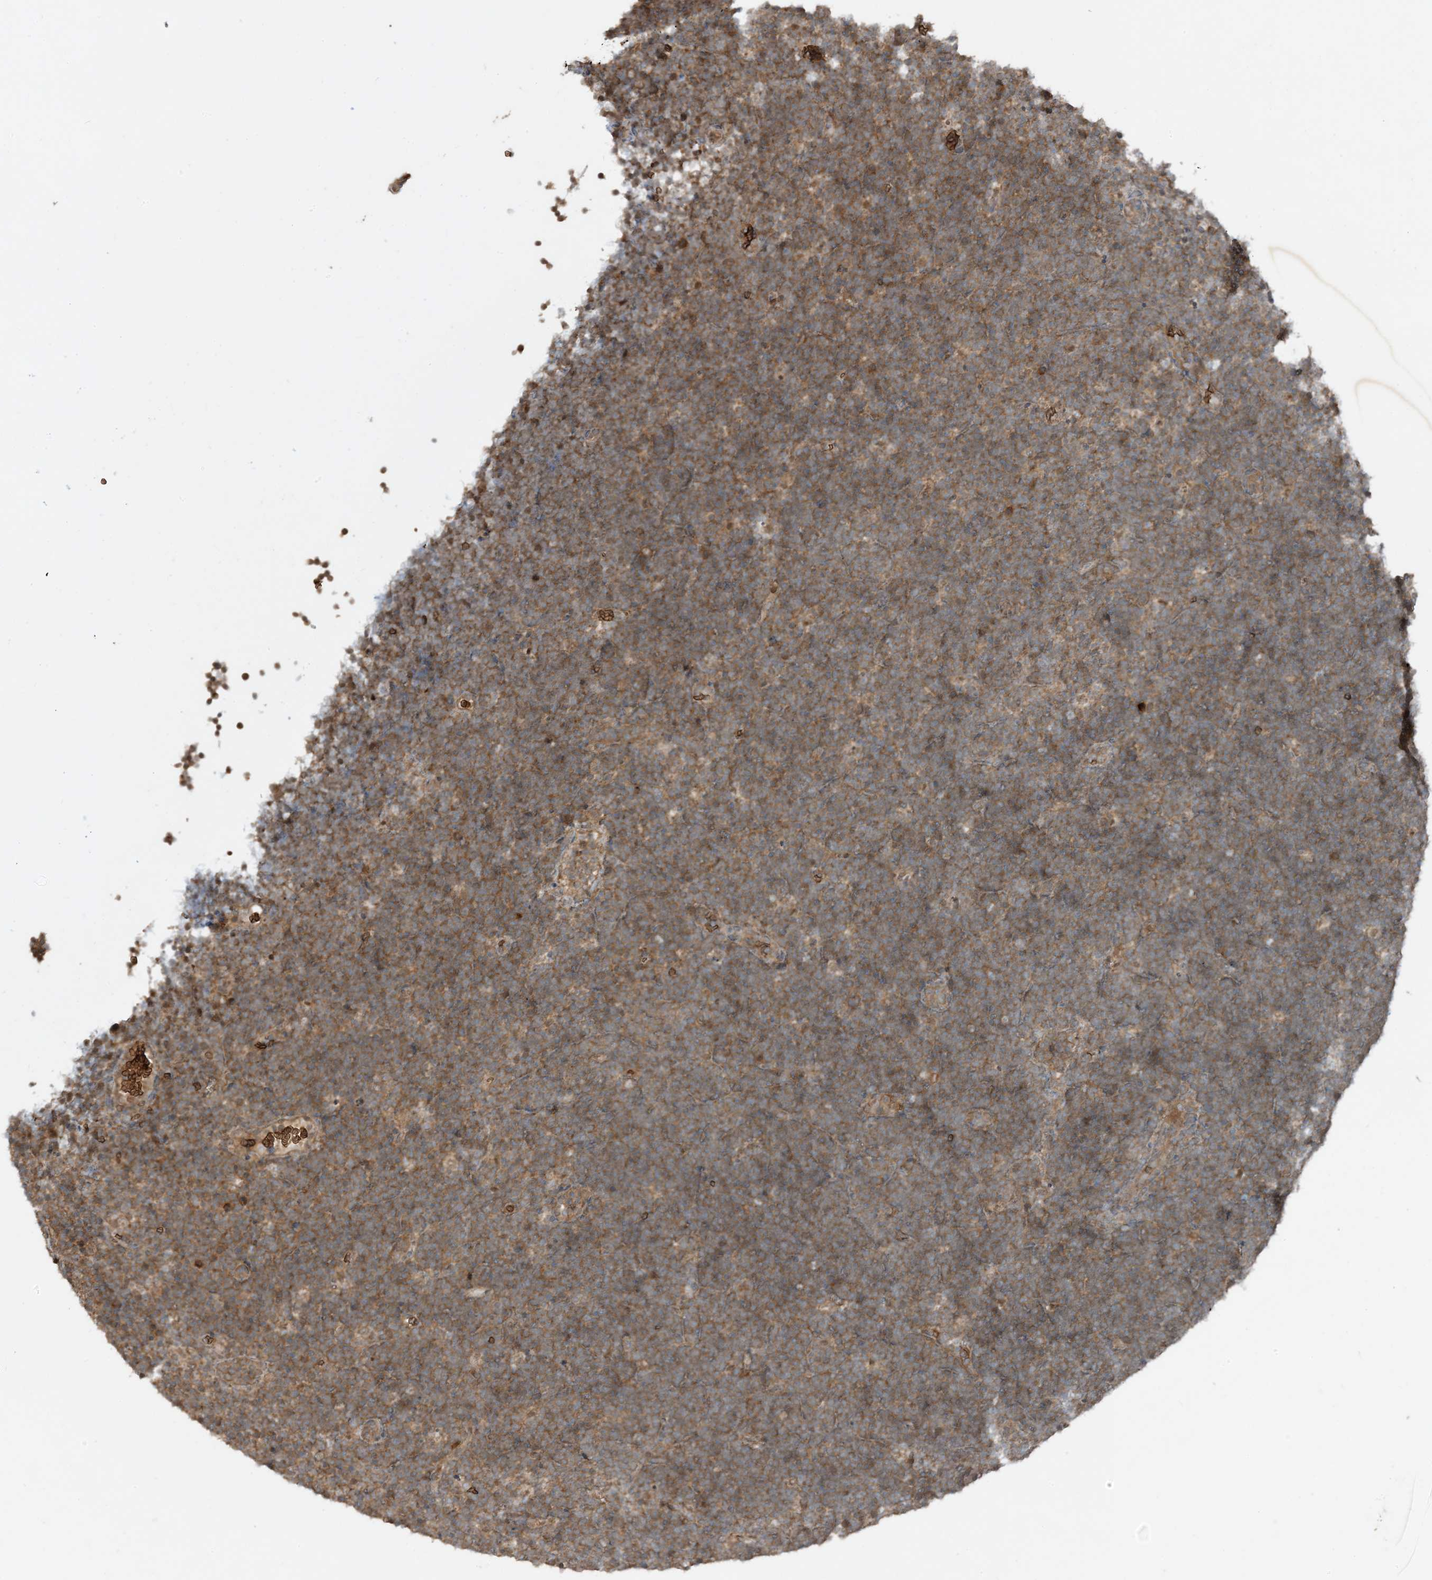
{"staining": {"intensity": "moderate", "quantity": ">75%", "location": "cytoplasmic/membranous"}, "tissue": "lymphoma", "cell_type": "Tumor cells", "image_type": "cancer", "snomed": [{"axis": "morphology", "description": "Malignant lymphoma, non-Hodgkin's type, High grade"}, {"axis": "topography", "description": "Lymph node"}], "caption": "Immunohistochemistry (IHC) histopathology image of neoplastic tissue: human lymphoma stained using immunohistochemistry (IHC) reveals medium levels of moderate protein expression localized specifically in the cytoplasmic/membranous of tumor cells, appearing as a cytoplasmic/membranous brown color.", "gene": "PUSL1", "patient": {"sex": "male", "age": 13}}